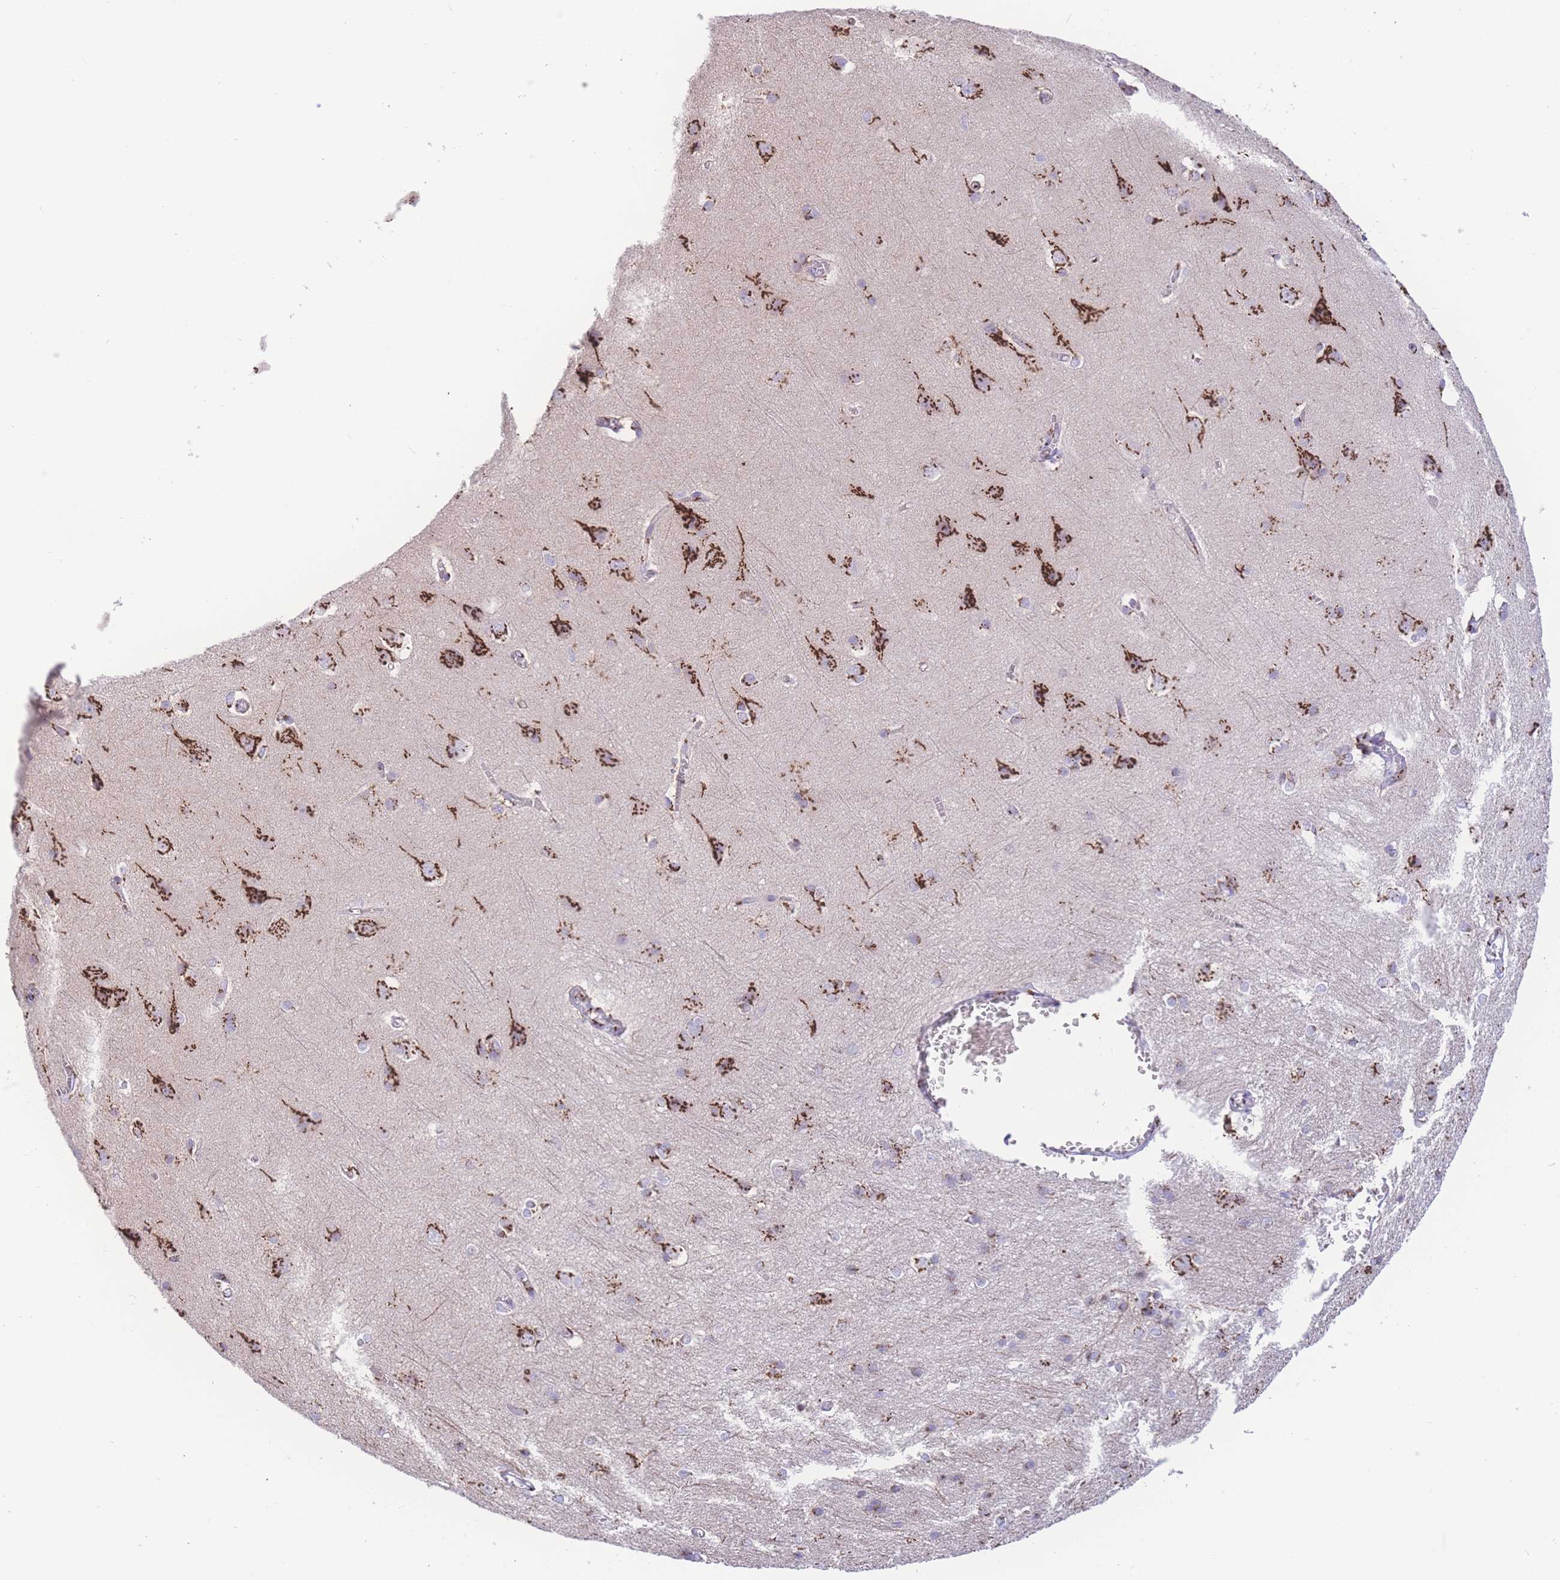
{"staining": {"intensity": "moderate", "quantity": ">75%", "location": "cytoplasmic/membranous"}, "tissue": "cerebral cortex", "cell_type": "Endothelial cells", "image_type": "normal", "snomed": [{"axis": "morphology", "description": "Normal tissue, NOS"}, {"axis": "topography", "description": "Cerebral cortex"}], "caption": "Immunohistochemical staining of normal human cerebral cortex exhibits moderate cytoplasmic/membranous protein positivity in about >75% of endothelial cells.", "gene": "GOLM2", "patient": {"sex": "male", "age": 37}}